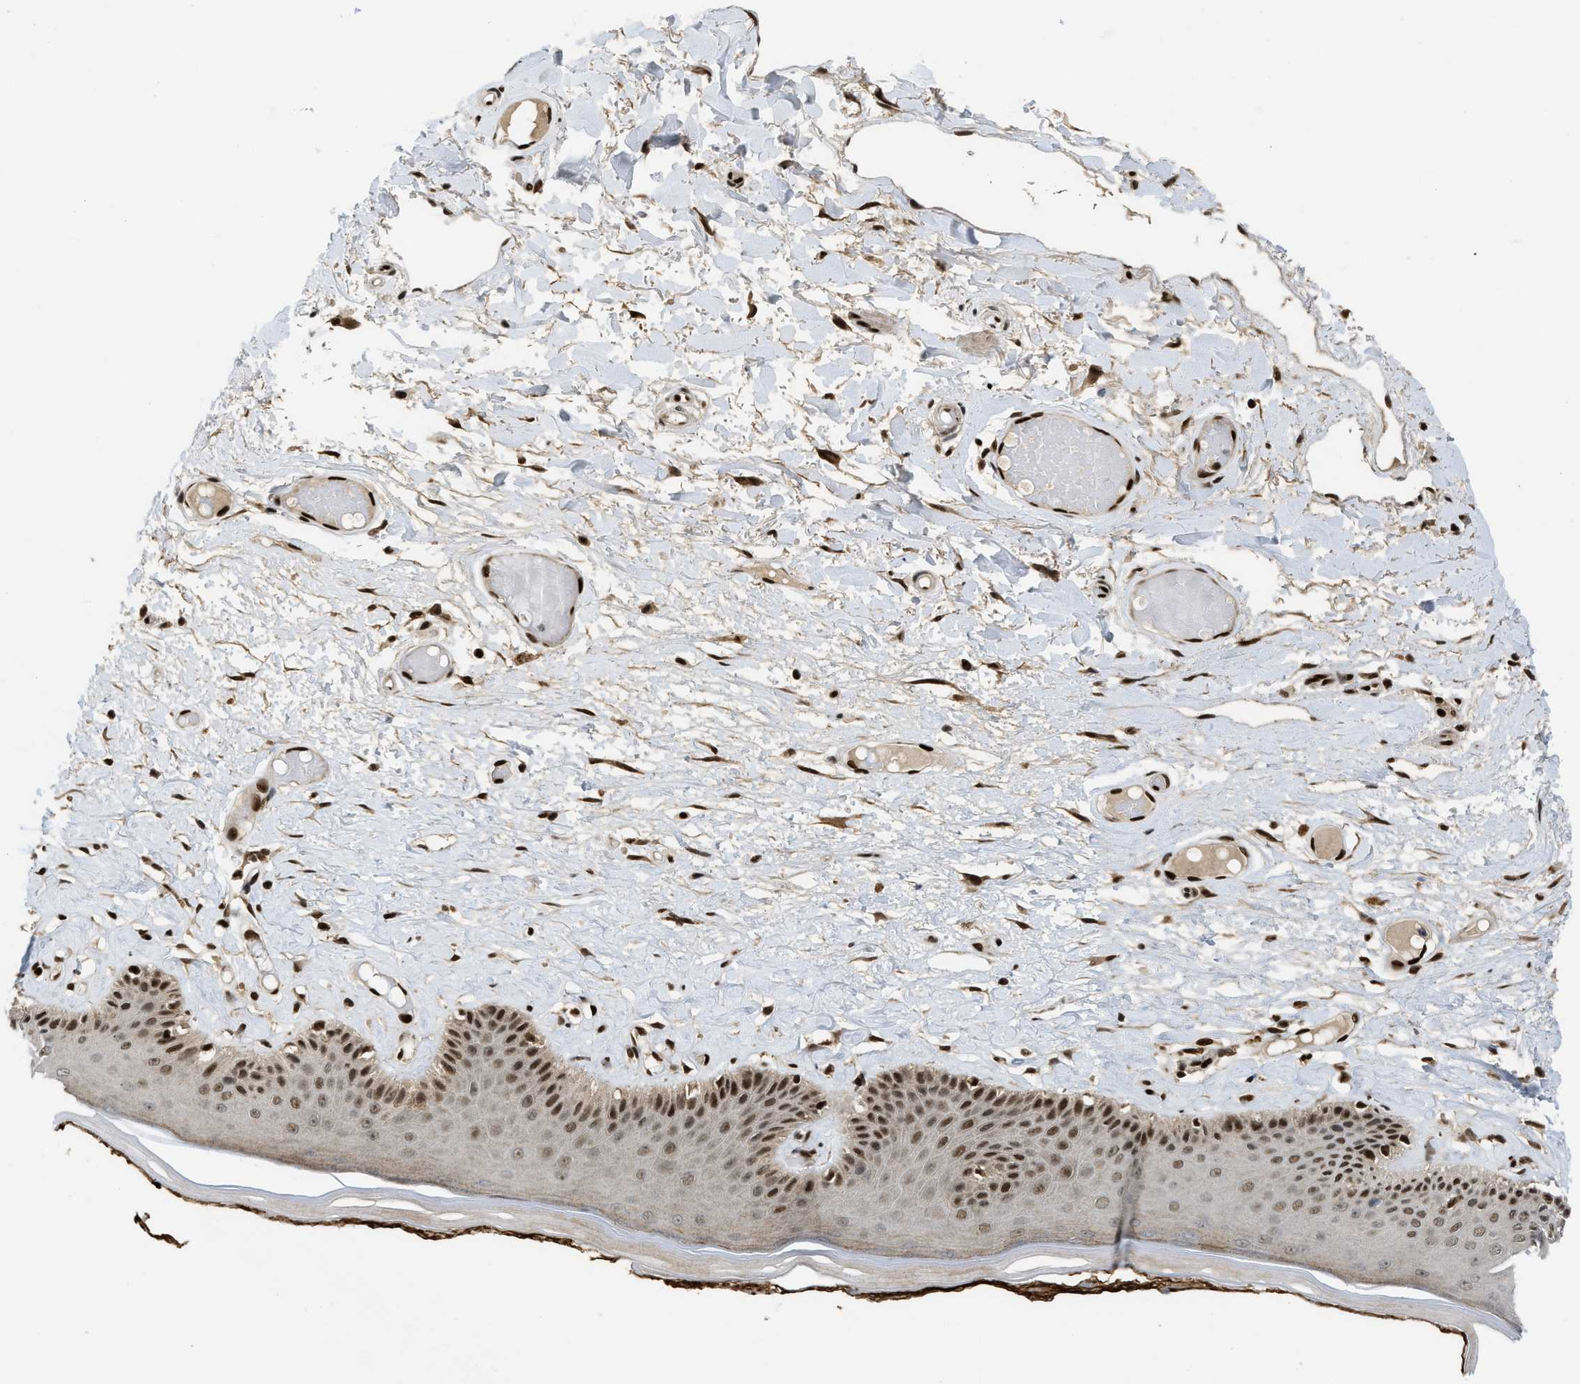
{"staining": {"intensity": "moderate", "quantity": ">75%", "location": "nuclear"}, "tissue": "skin", "cell_type": "Epidermal cells", "image_type": "normal", "snomed": [{"axis": "morphology", "description": "Normal tissue, NOS"}, {"axis": "topography", "description": "Vulva"}], "caption": "A histopathology image of skin stained for a protein shows moderate nuclear brown staining in epidermal cells.", "gene": "RFX5", "patient": {"sex": "female", "age": 73}}